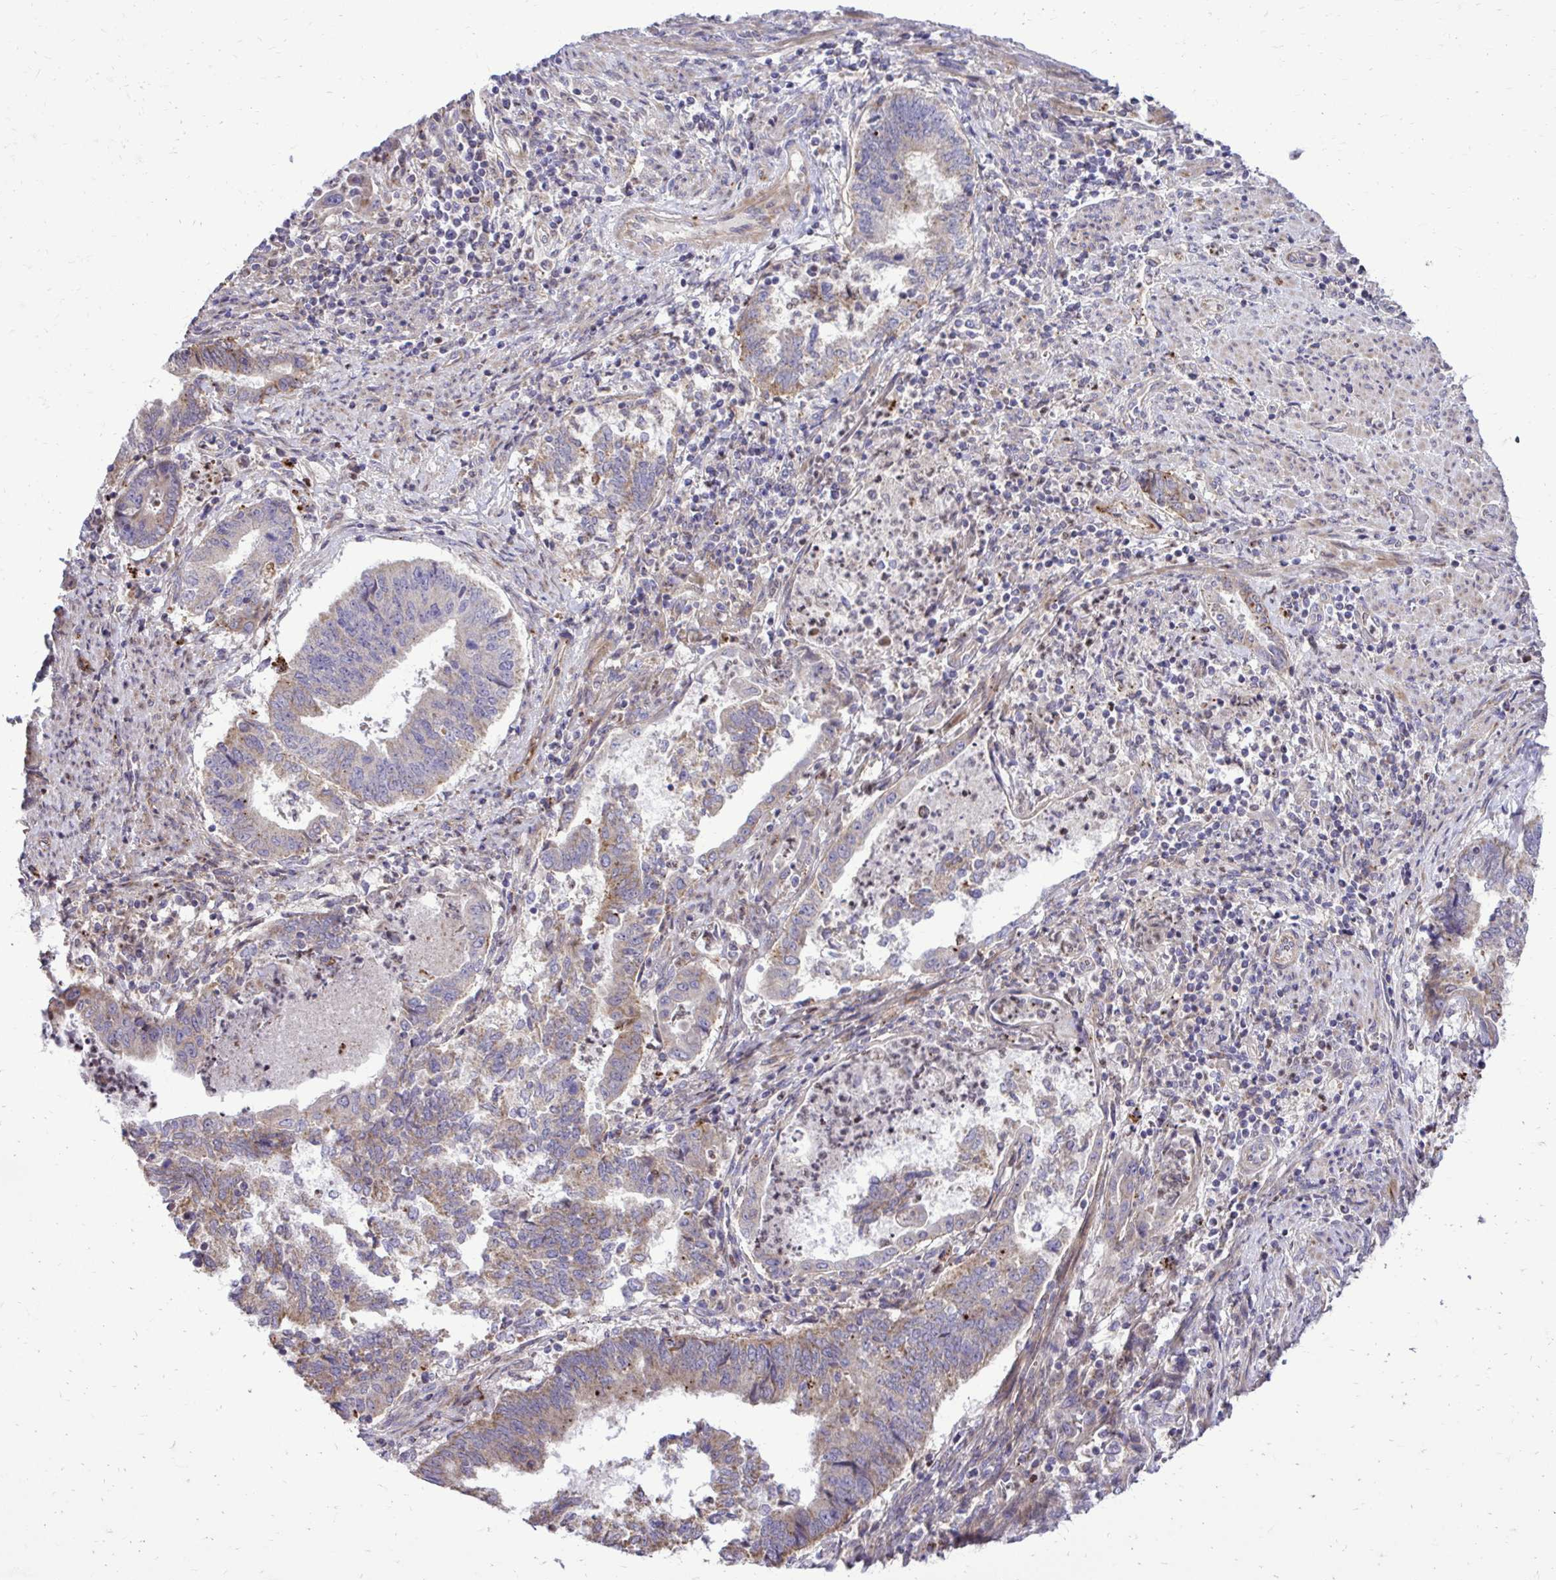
{"staining": {"intensity": "weak", "quantity": "25%-75%", "location": "cytoplasmic/membranous"}, "tissue": "endometrial cancer", "cell_type": "Tumor cells", "image_type": "cancer", "snomed": [{"axis": "morphology", "description": "Adenocarcinoma, NOS"}, {"axis": "topography", "description": "Endometrium"}], "caption": "Human endometrial cancer stained with a protein marker shows weak staining in tumor cells.", "gene": "ABCC3", "patient": {"sex": "female", "age": 65}}